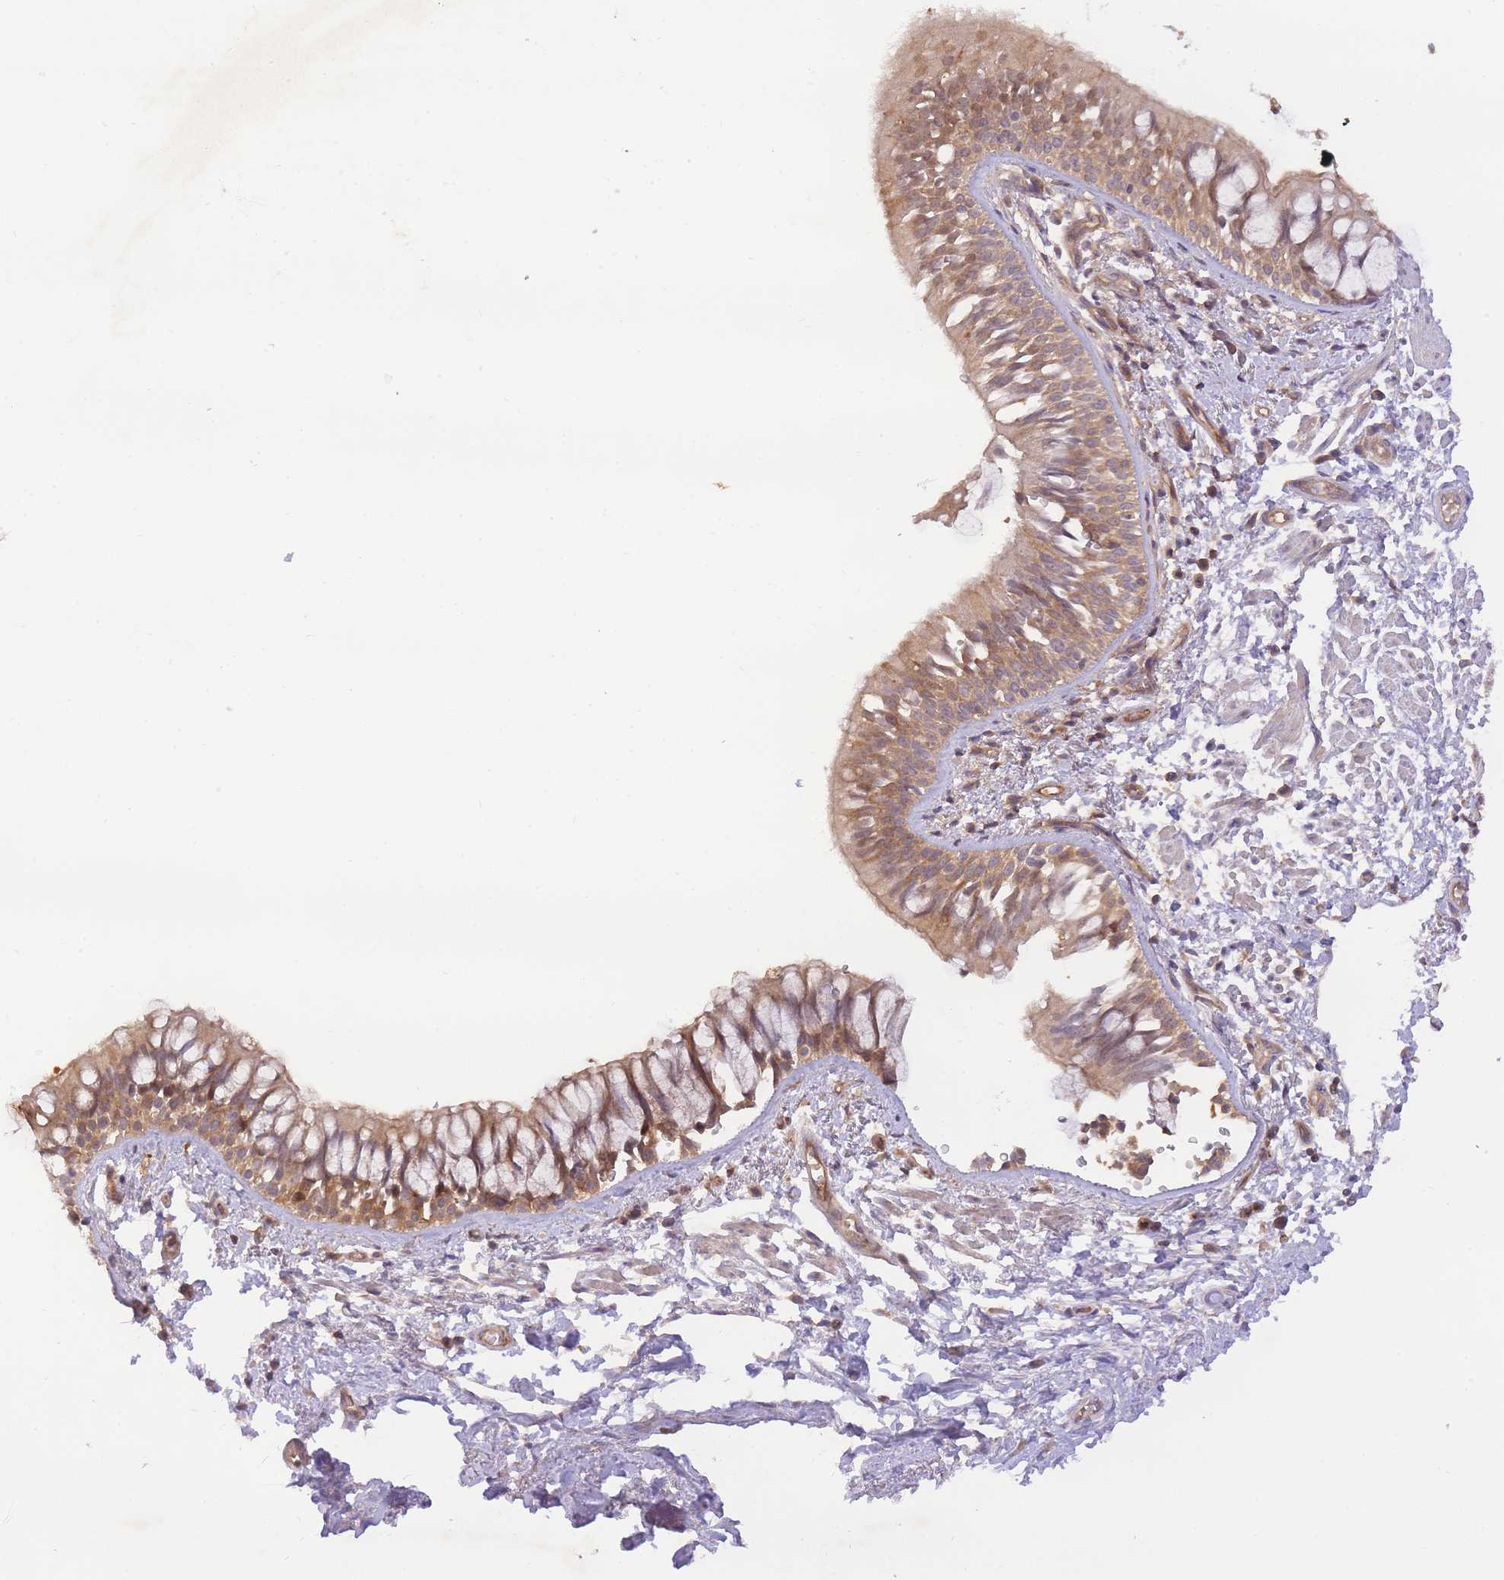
{"staining": {"intensity": "moderate", "quantity": ">75%", "location": "cytoplasmic/membranous"}, "tissue": "bronchus", "cell_type": "Respiratory epithelial cells", "image_type": "normal", "snomed": [{"axis": "morphology", "description": "Normal tissue, NOS"}, {"axis": "topography", "description": "Lymph node"}, {"axis": "topography", "description": "Cartilage tissue"}, {"axis": "topography", "description": "Bronchus"}], "caption": "Protein expression analysis of benign bronchus exhibits moderate cytoplasmic/membranous staining in about >75% of respiratory epithelial cells.", "gene": "PREP", "patient": {"sex": "female", "age": 70}}